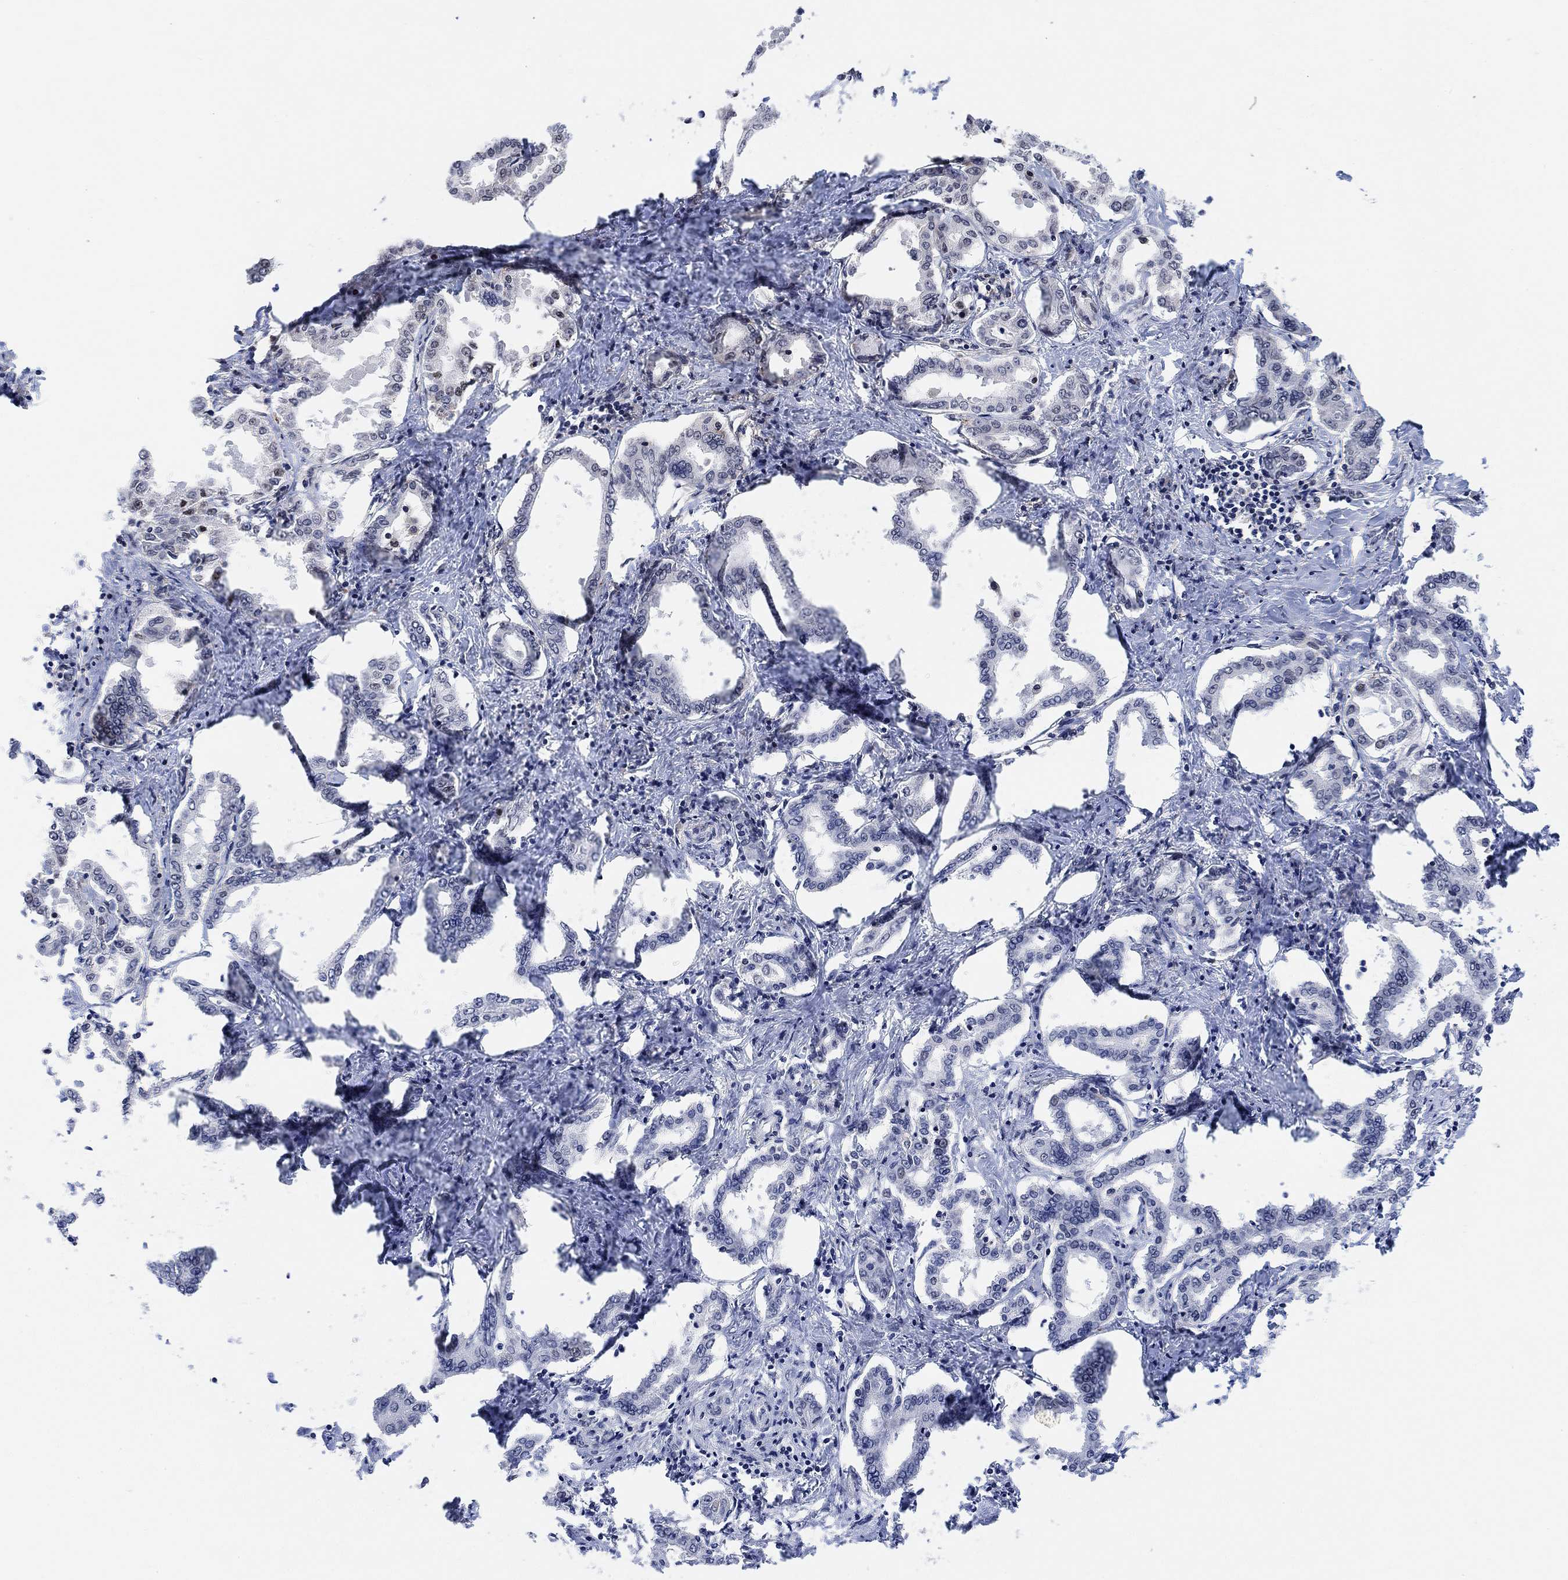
{"staining": {"intensity": "negative", "quantity": "none", "location": "none"}, "tissue": "liver cancer", "cell_type": "Tumor cells", "image_type": "cancer", "snomed": [{"axis": "morphology", "description": "Cholangiocarcinoma"}, {"axis": "topography", "description": "Liver"}], "caption": "Immunohistochemical staining of human cholangiocarcinoma (liver) reveals no significant expression in tumor cells.", "gene": "PWWP2B", "patient": {"sex": "female", "age": 47}}